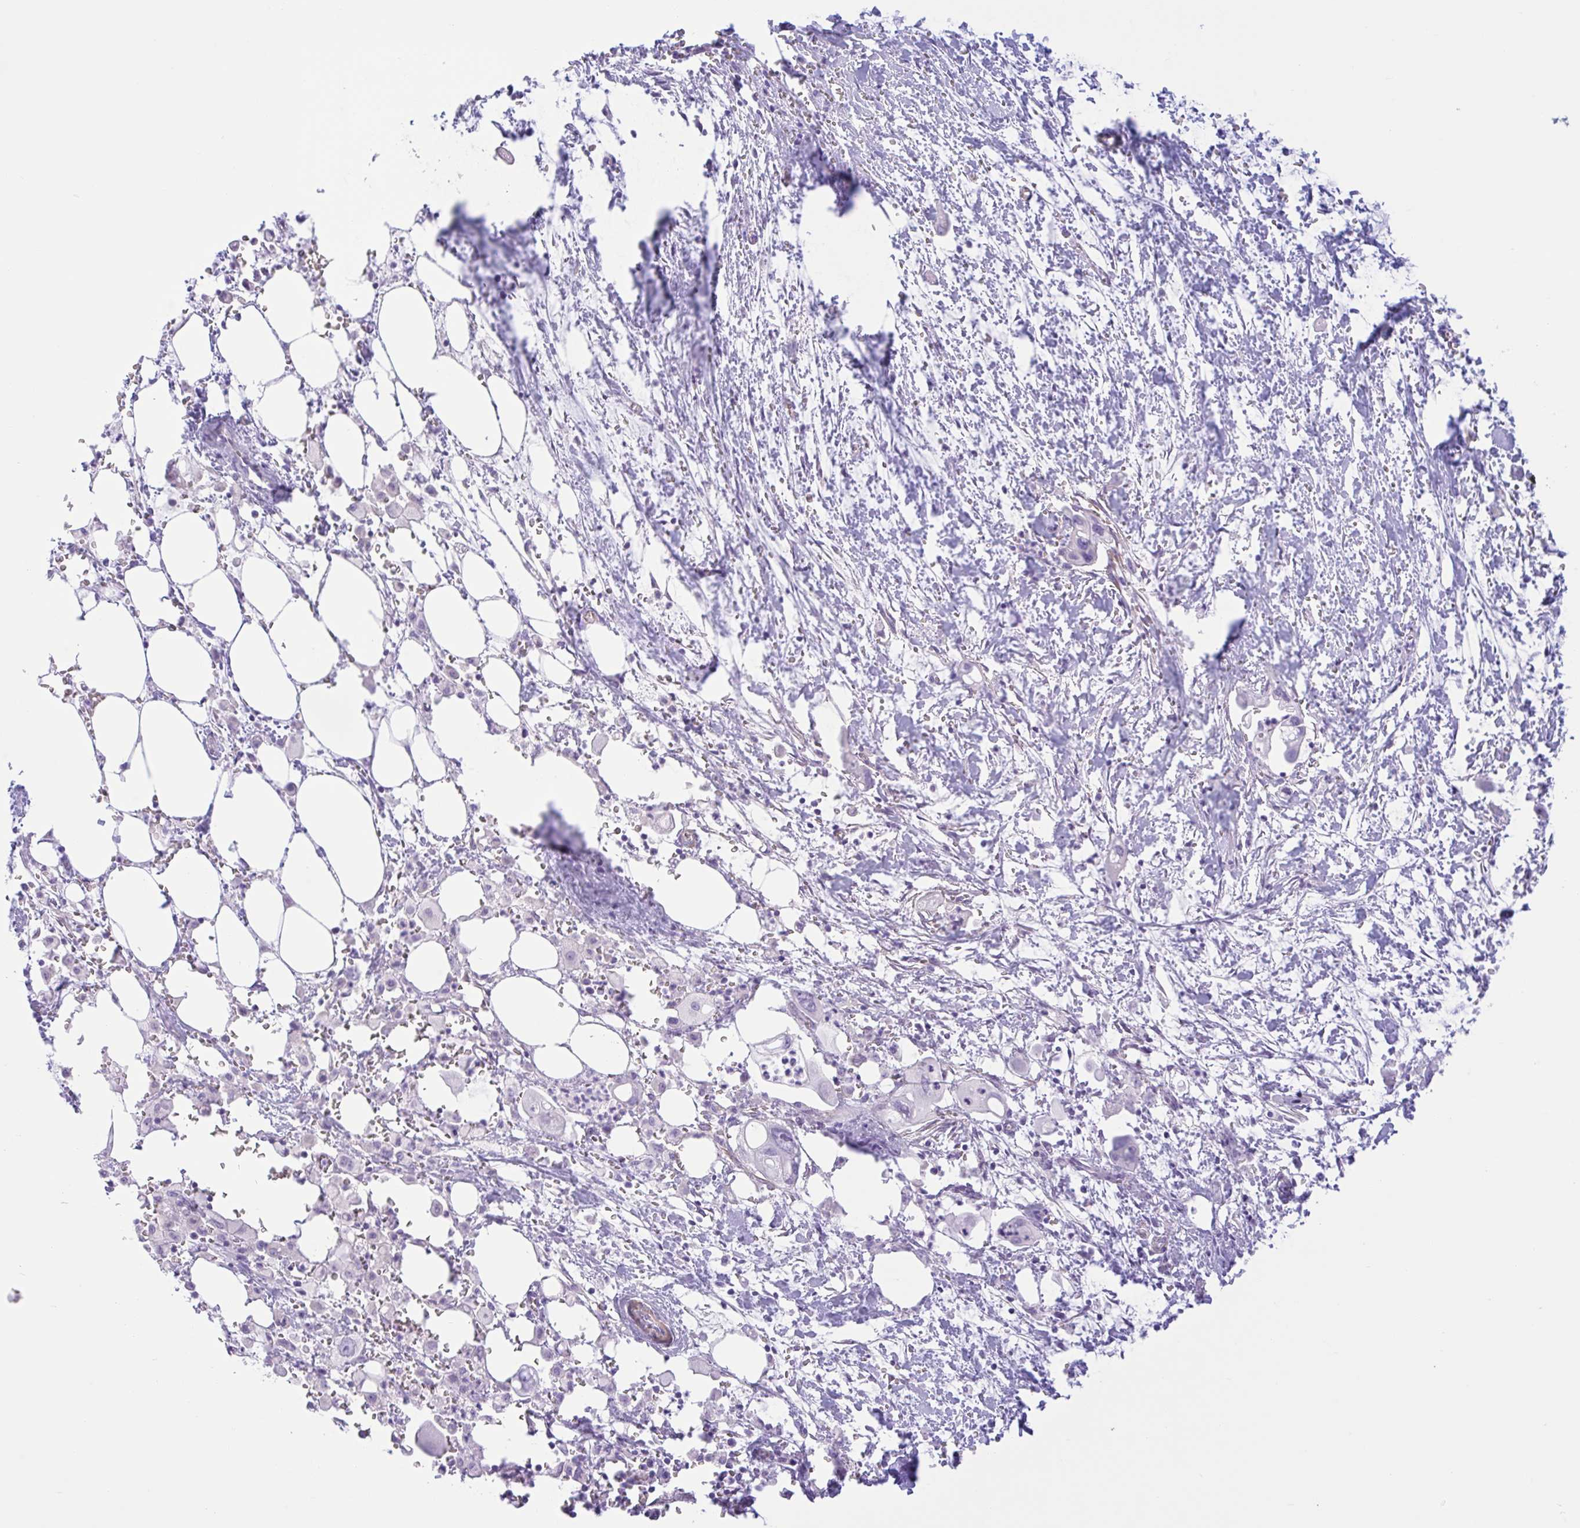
{"staining": {"intensity": "negative", "quantity": "none", "location": "none"}, "tissue": "pancreatic cancer", "cell_type": "Tumor cells", "image_type": "cancer", "snomed": [{"axis": "morphology", "description": "Adenocarcinoma, NOS"}, {"axis": "topography", "description": "Pancreas"}], "caption": "Protein analysis of pancreatic adenocarcinoma demonstrates no significant expression in tumor cells. (Stains: DAB (3,3'-diaminobenzidine) IHC with hematoxylin counter stain, Microscopy: brightfield microscopy at high magnification).", "gene": "AHCYL2", "patient": {"sex": "male", "age": 61}}